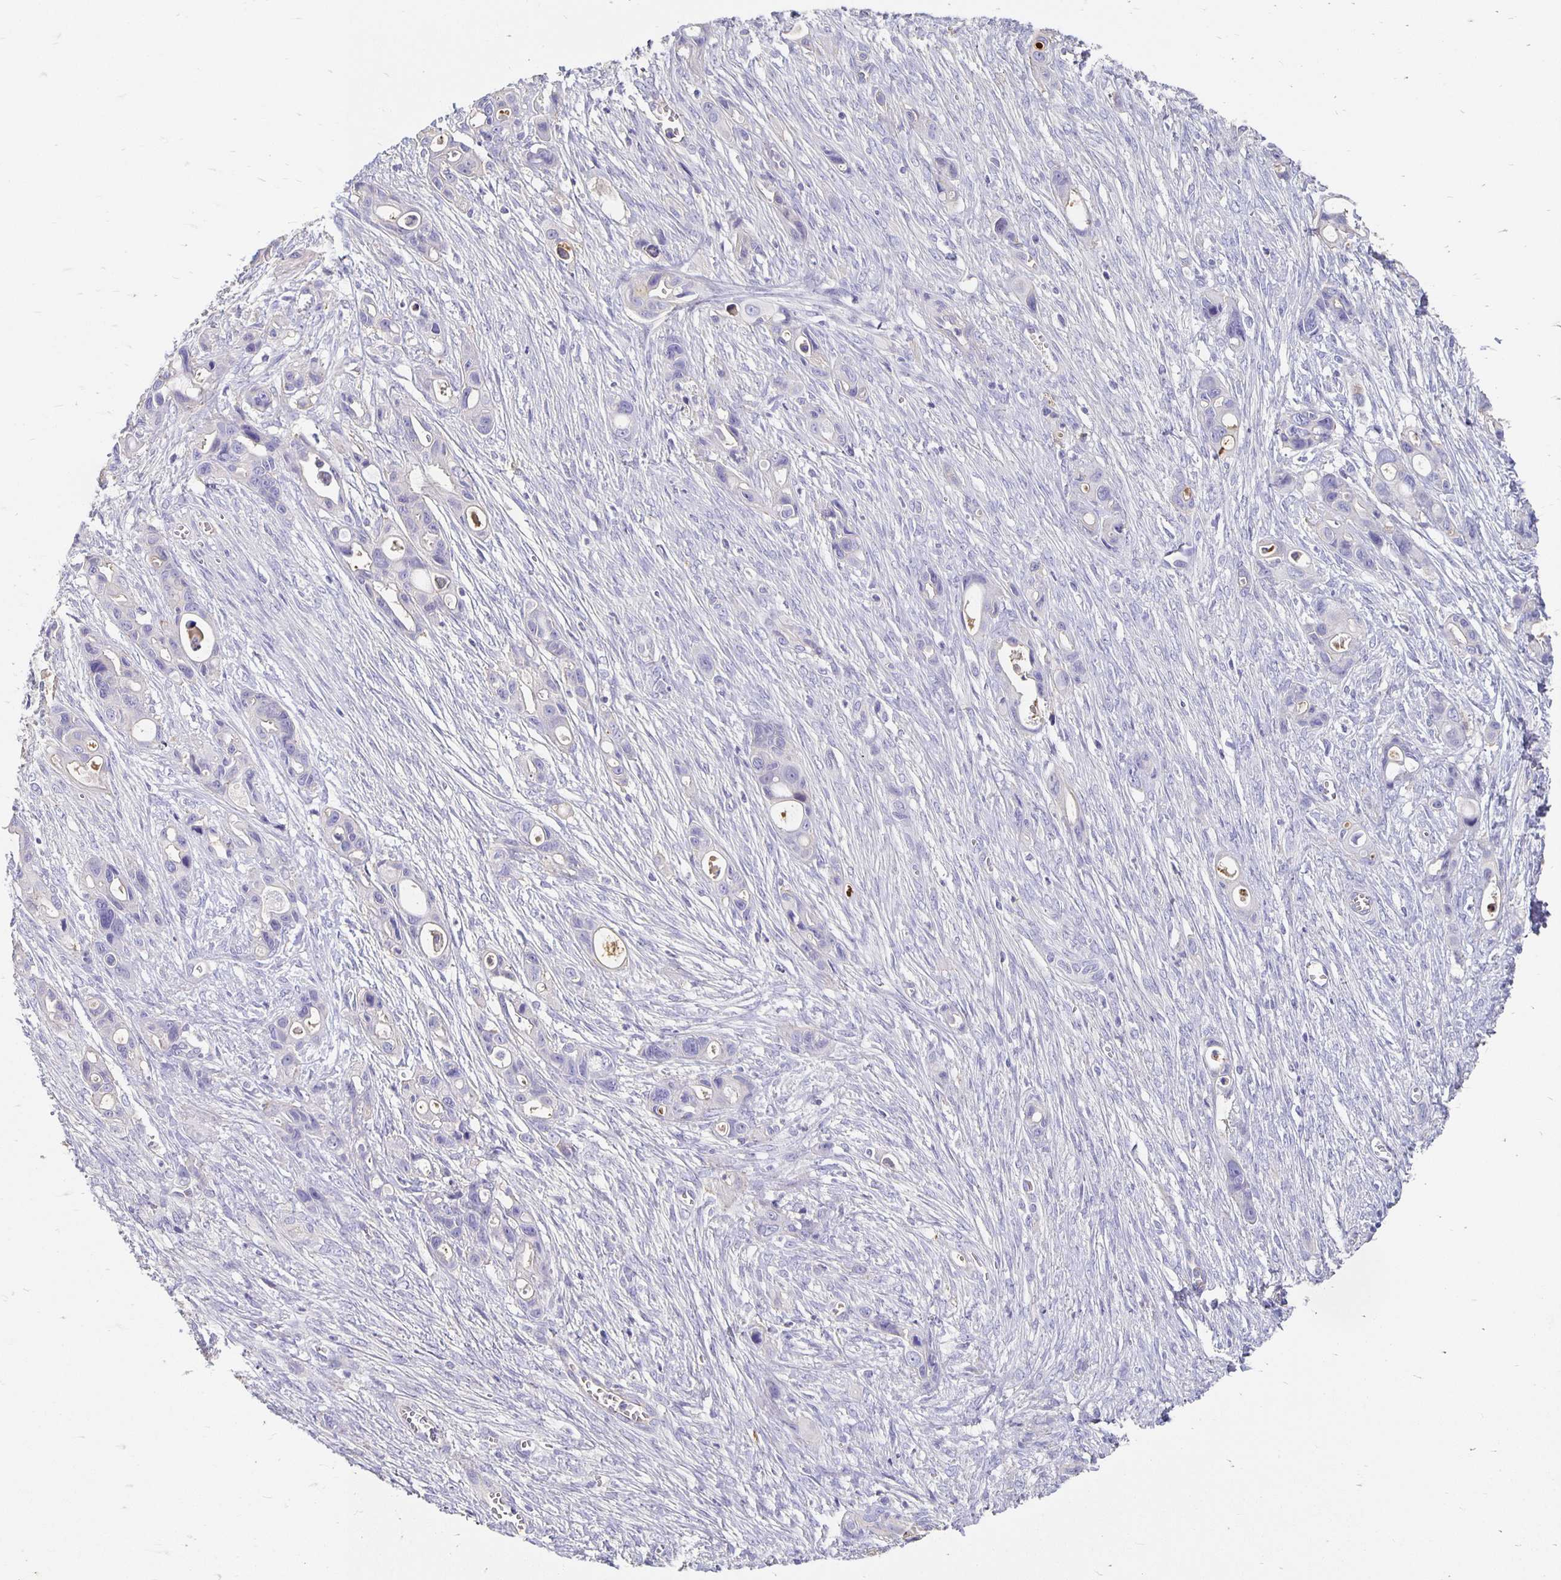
{"staining": {"intensity": "negative", "quantity": "none", "location": "none"}, "tissue": "ovarian cancer", "cell_type": "Tumor cells", "image_type": "cancer", "snomed": [{"axis": "morphology", "description": "Cystadenocarcinoma, mucinous, NOS"}, {"axis": "topography", "description": "Ovary"}], "caption": "A high-resolution photomicrograph shows IHC staining of ovarian cancer, which demonstrates no significant staining in tumor cells.", "gene": "APOB", "patient": {"sex": "female", "age": 70}}